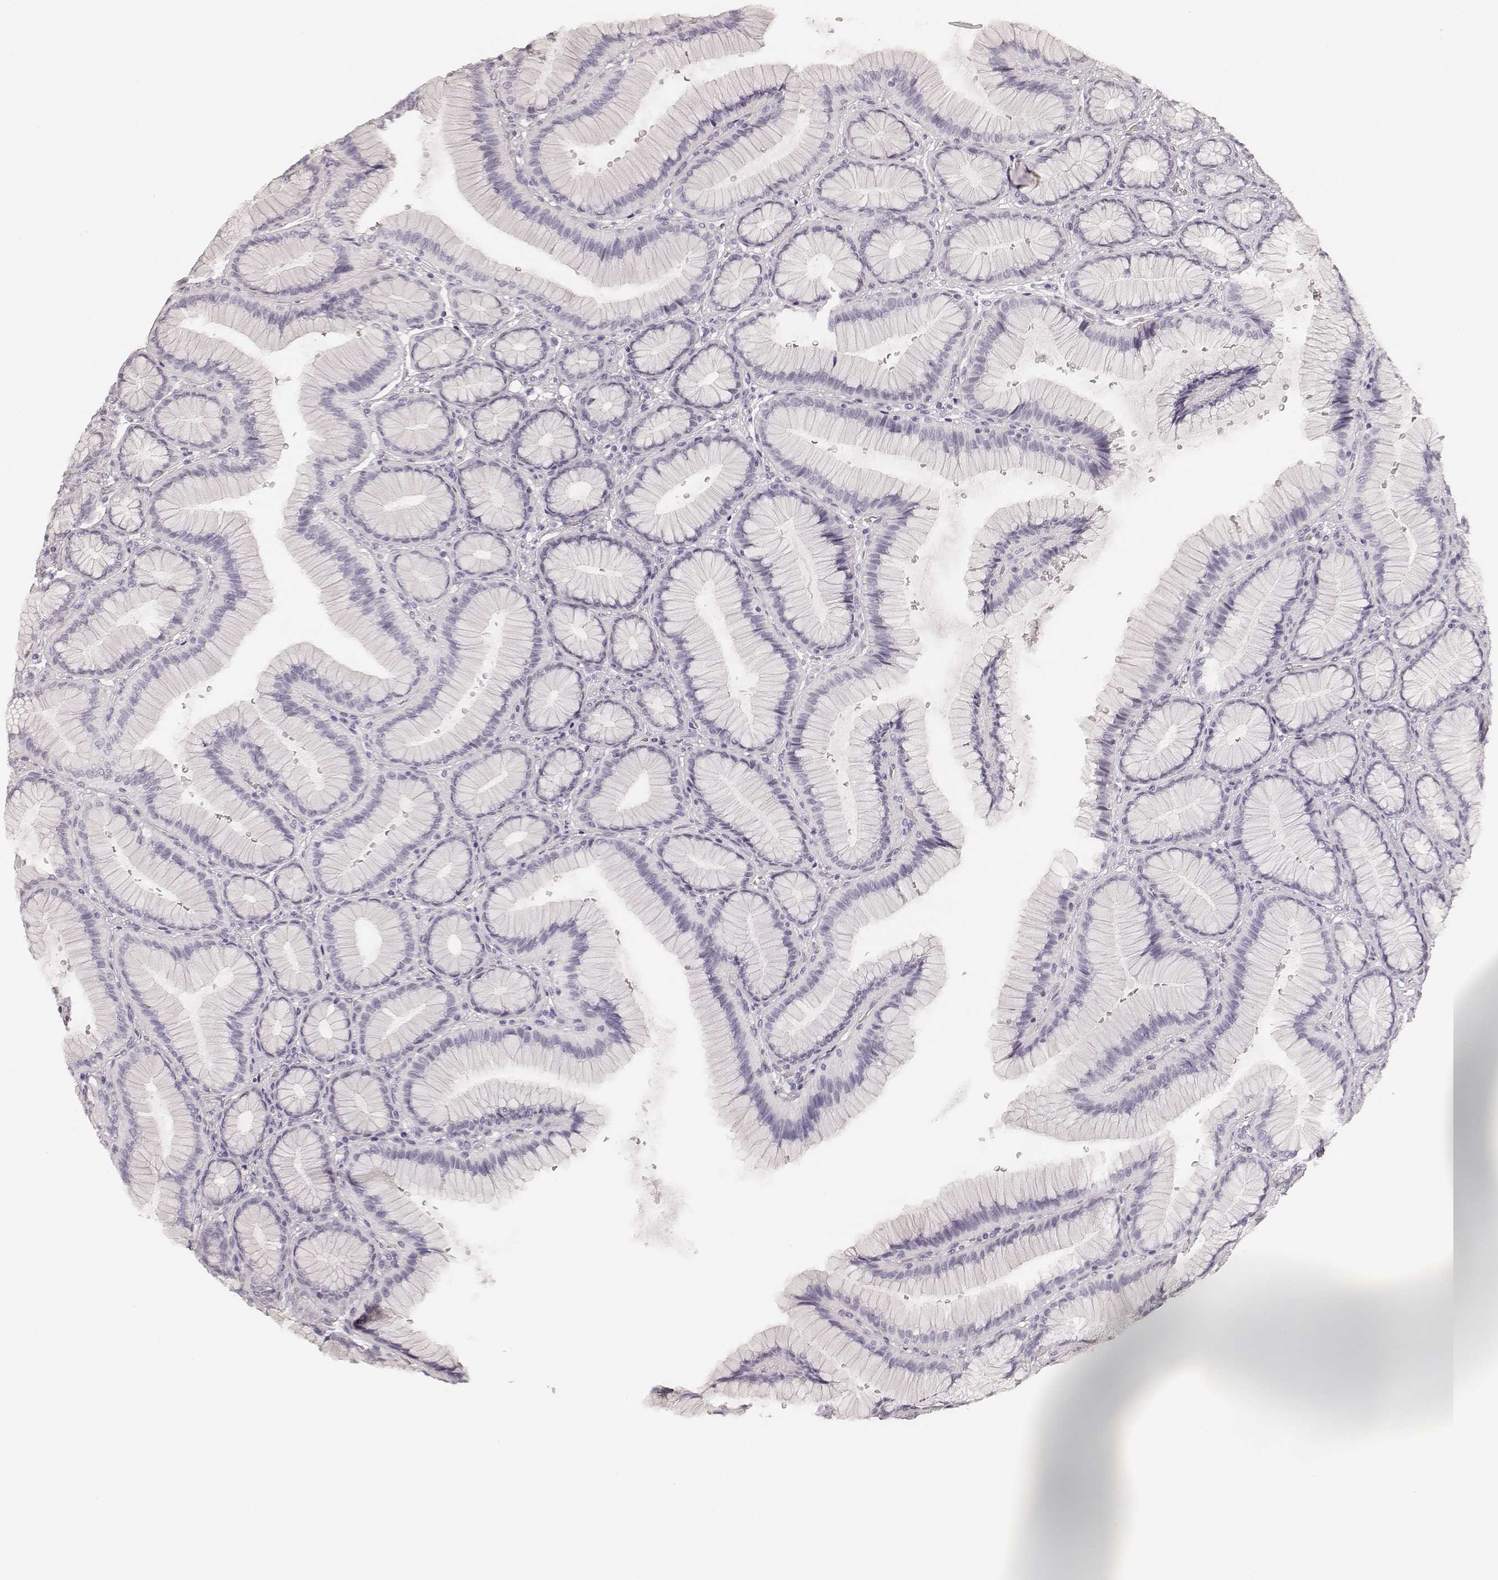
{"staining": {"intensity": "negative", "quantity": "none", "location": "none"}, "tissue": "stomach", "cell_type": "Glandular cells", "image_type": "normal", "snomed": [{"axis": "morphology", "description": "Normal tissue, NOS"}, {"axis": "morphology", "description": "Adenocarcinoma, NOS"}, {"axis": "morphology", "description": "Adenocarcinoma, High grade"}, {"axis": "topography", "description": "Stomach, upper"}, {"axis": "topography", "description": "Stomach"}], "caption": "Image shows no significant protein staining in glandular cells of normal stomach.", "gene": "HNF4G", "patient": {"sex": "female", "age": 65}}